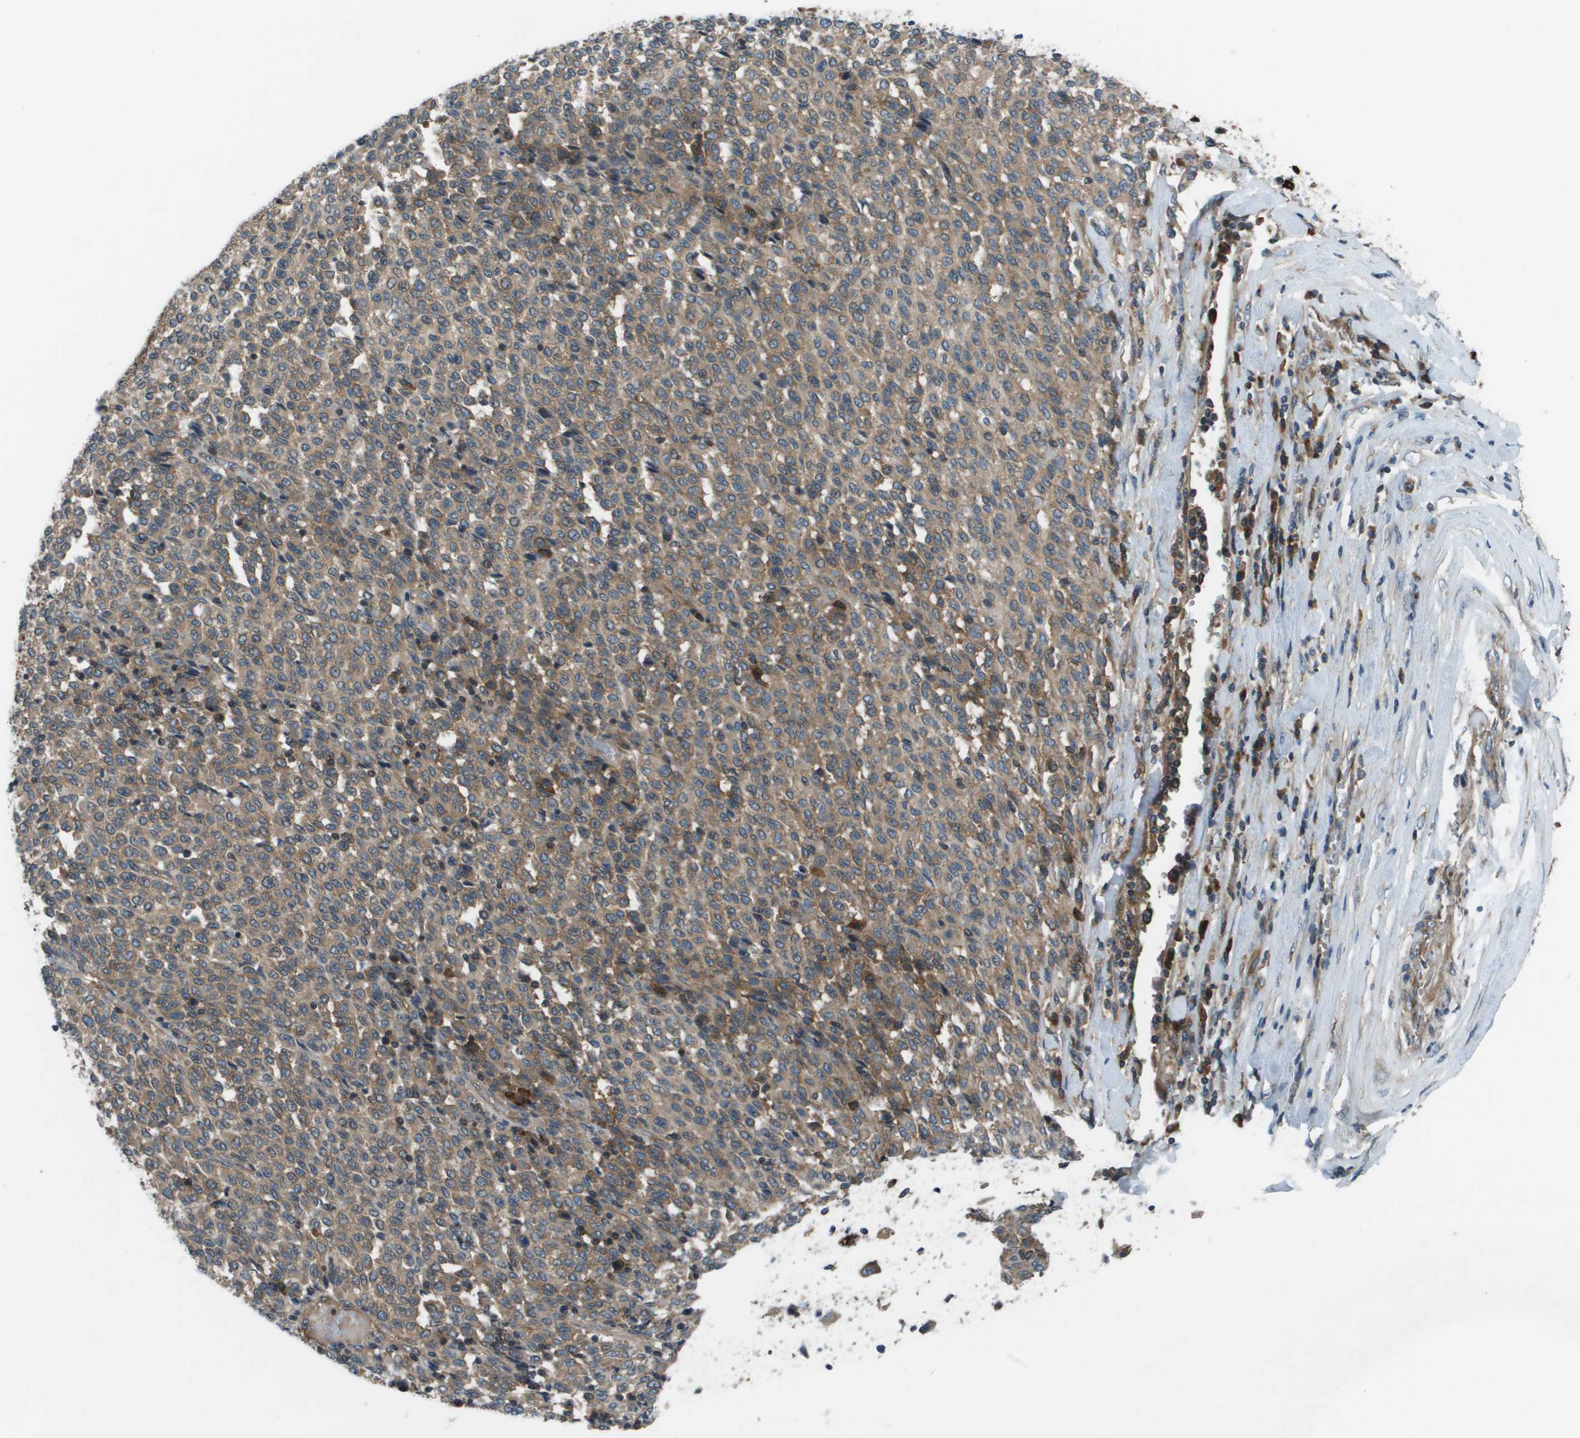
{"staining": {"intensity": "moderate", "quantity": ">75%", "location": "cytoplasmic/membranous"}, "tissue": "melanoma", "cell_type": "Tumor cells", "image_type": "cancer", "snomed": [{"axis": "morphology", "description": "Malignant melanoma, Metastatic site"}, {"axis": "topography", "description": "Pancreas"}], "caption": "About >75% of tumor cells in human melanoma exhibit moderate cytoplasmic/membranous protein positivity as visualized by brown immunohistochemical staining.", "gene": "EIF3B", "patient": {"sex": "female", "age": 30}}